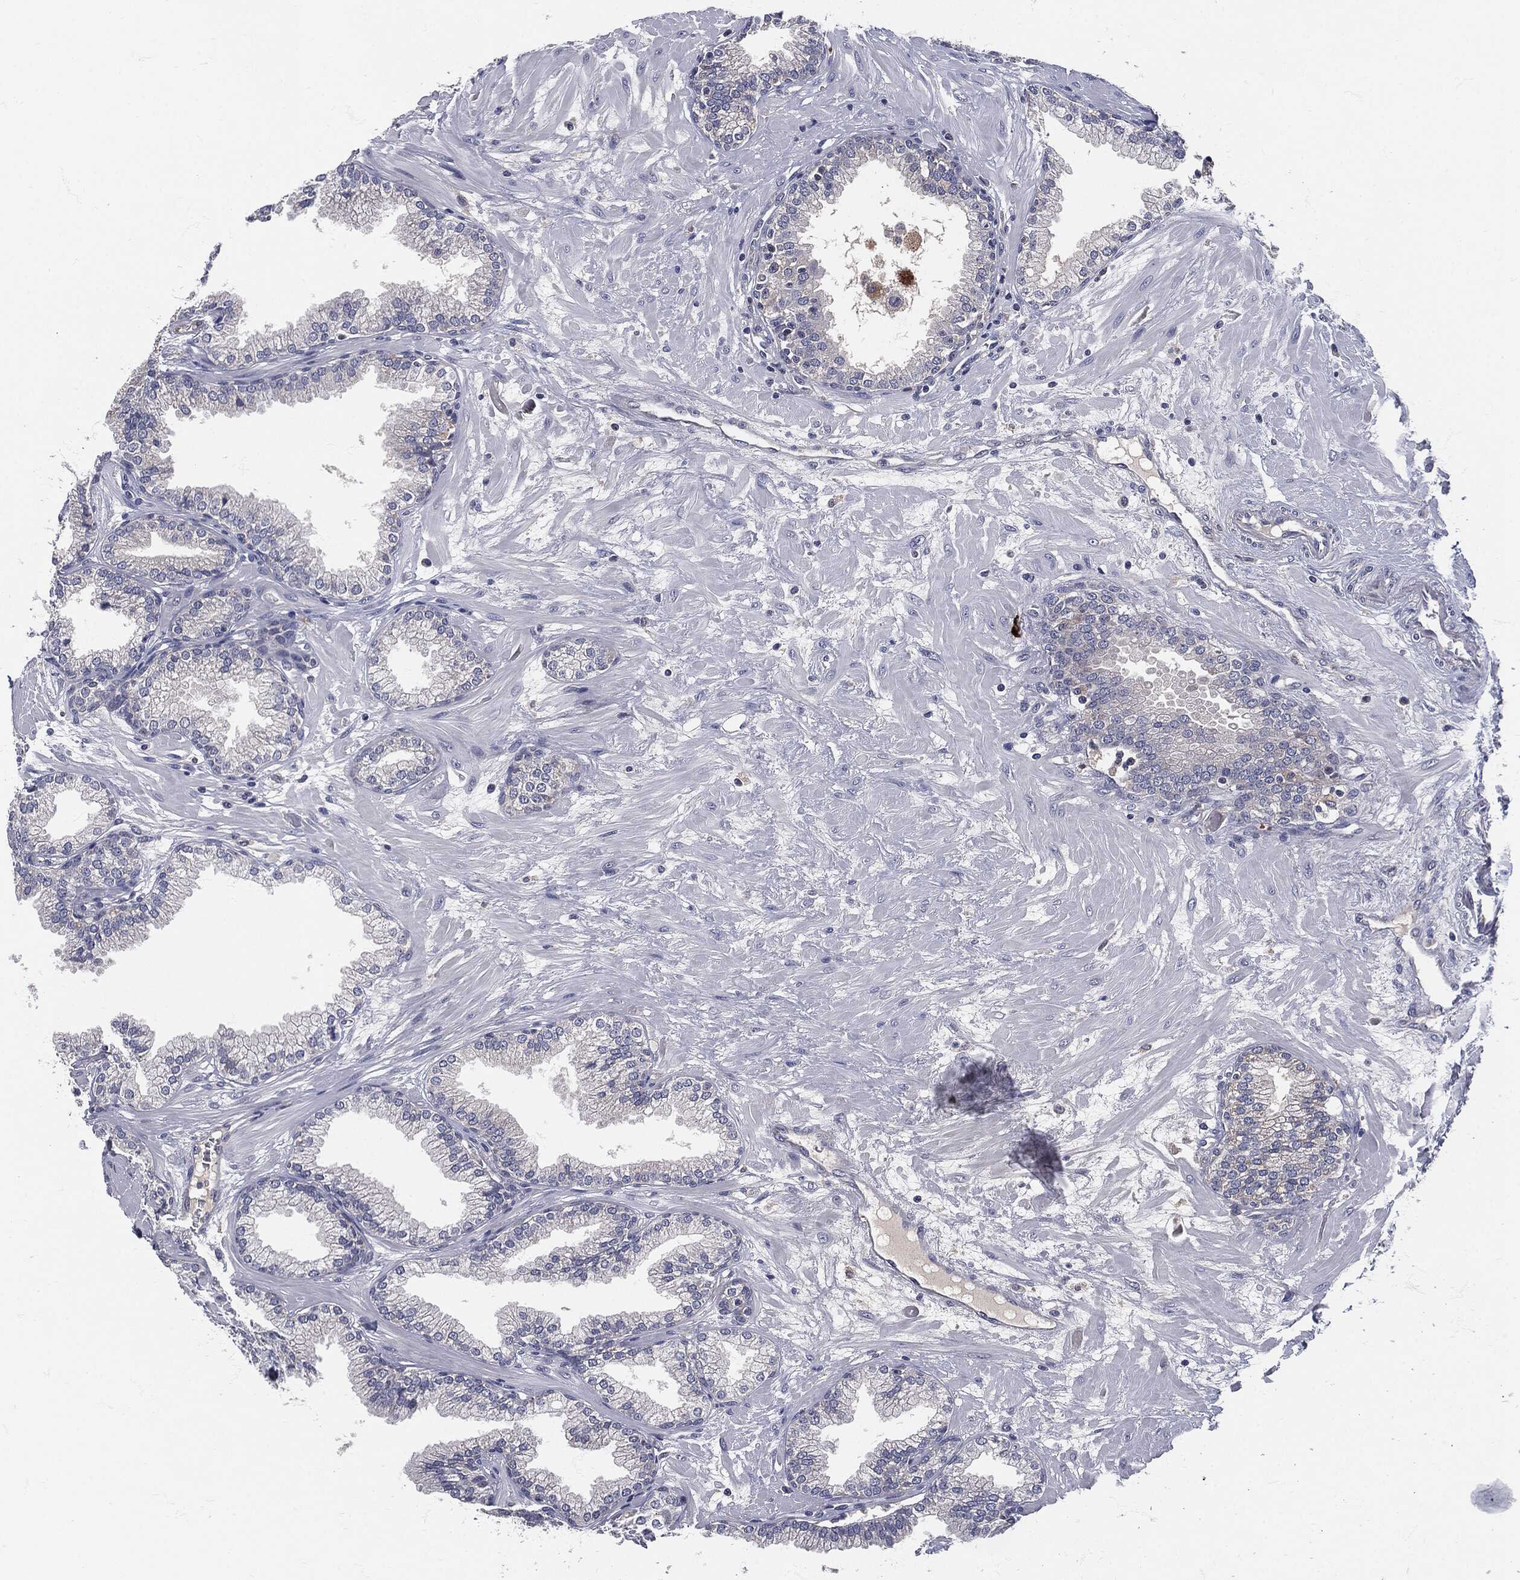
{"staining": {"intensity": "negative", "quantity": "none", "location": "none"}, "tissue": "prostate", "cell_type": "Glandular cells", "image_type": "normal", "snomed": [{"axis": "morphology", "description": "Normal tissue, NOS"}, {"axis": "topography", "description": "Prostate"}], "caption": "A histopathology image of prostate stained for a protein exhibits no brown staining in glandular cells. The staining is performed using DAB brown chromogen with nuclei counter-stained in using hematoxylin.", "gene": "SIGLEC9", "patient": {"sex": "male", "age": 64}}